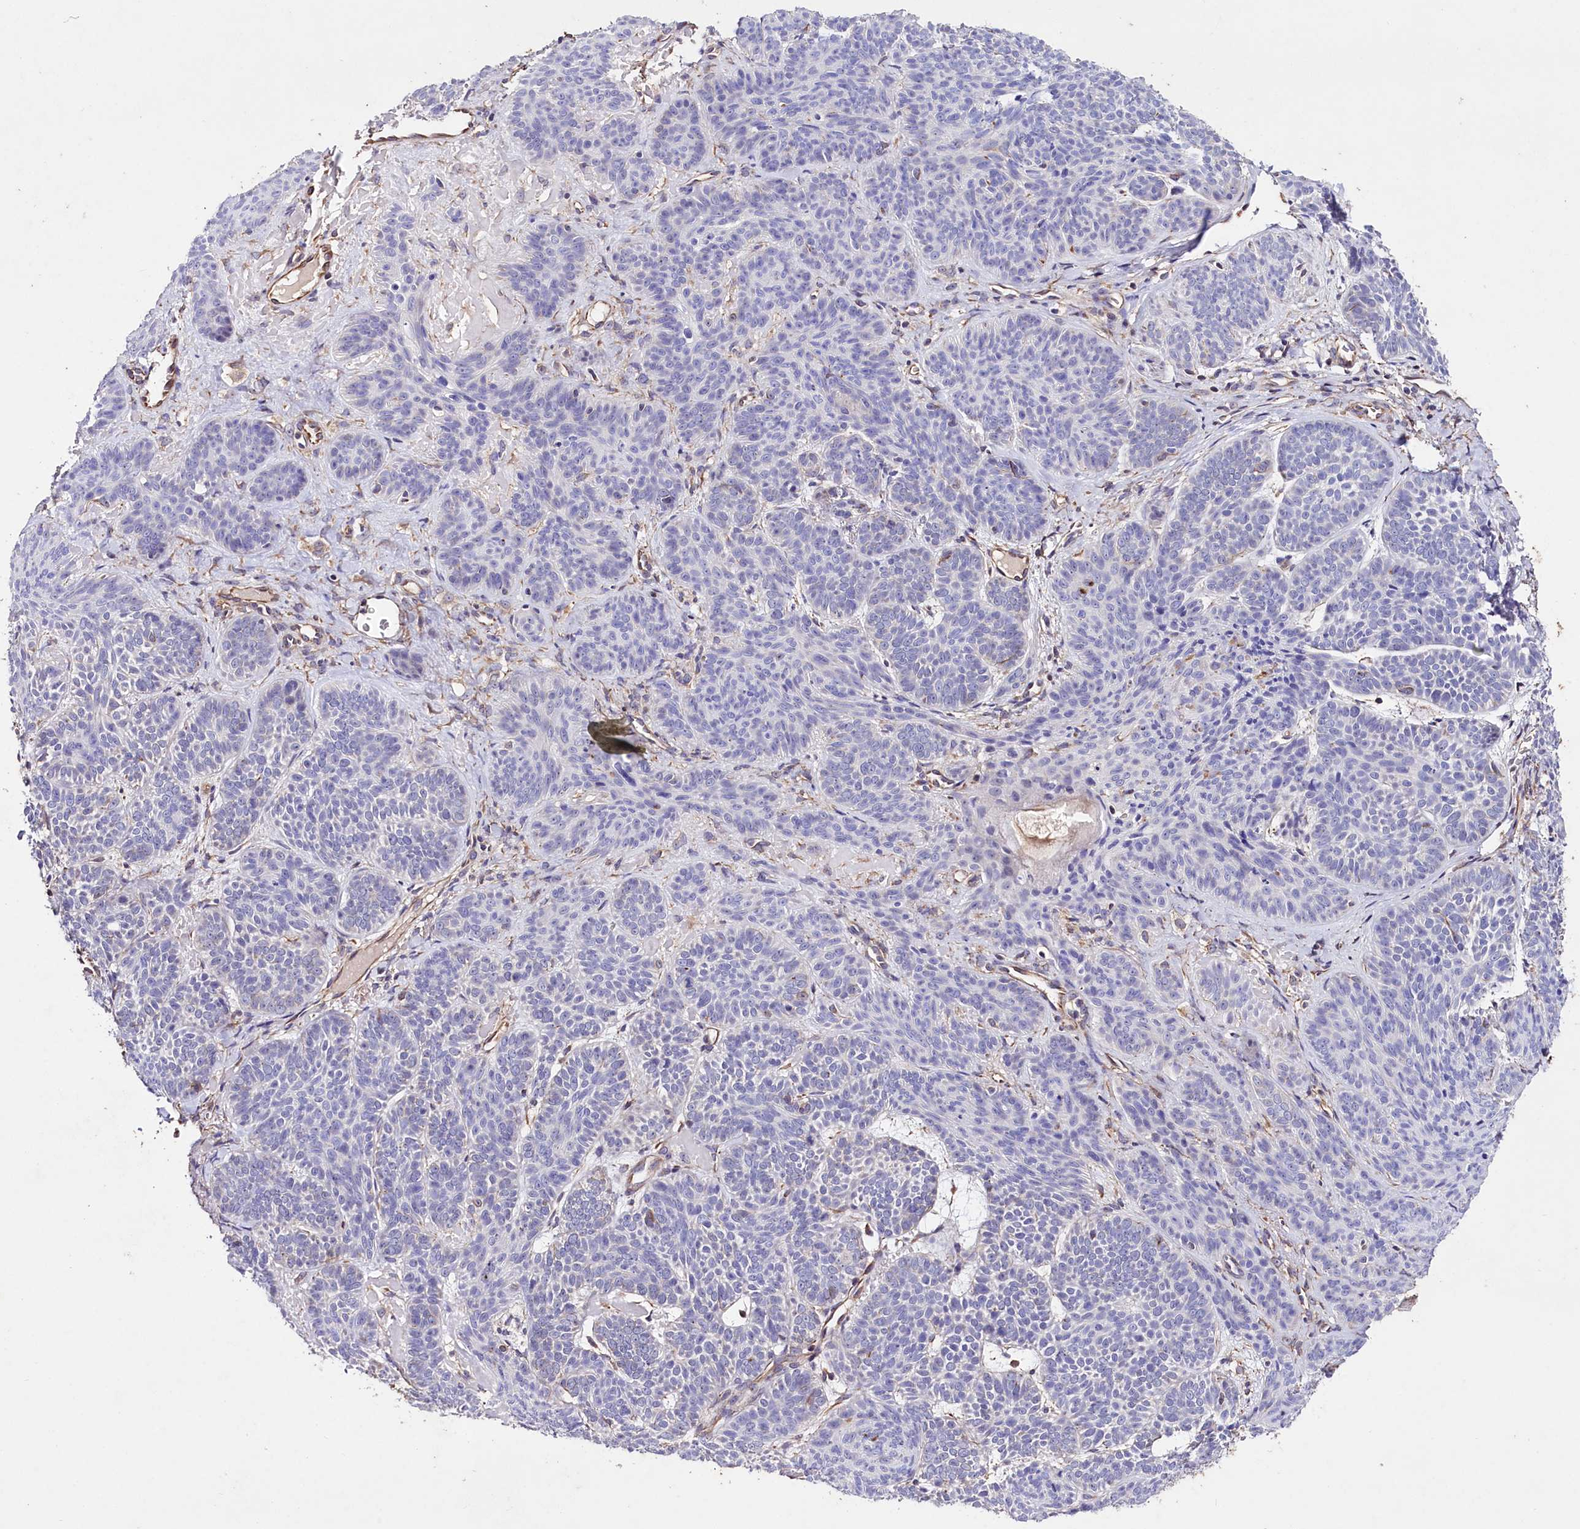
{"staining": {"intensity": "negative", "quantity": "none", "location": "none"}, "tissue": "skin cancer", "cell_type": "Tumor cells", "image_type": "cancer", "snomed": [{"axis": "morphology", "description": "Basal cell carcinoma"}, {"axis": "topography", "description": "Skin"}], "caption": "A photomicrograph of human skin cancer is negative for staining in tumor cells.", "gene": "SLC7A1", "patient": {"sex": "male", "age": 85}}